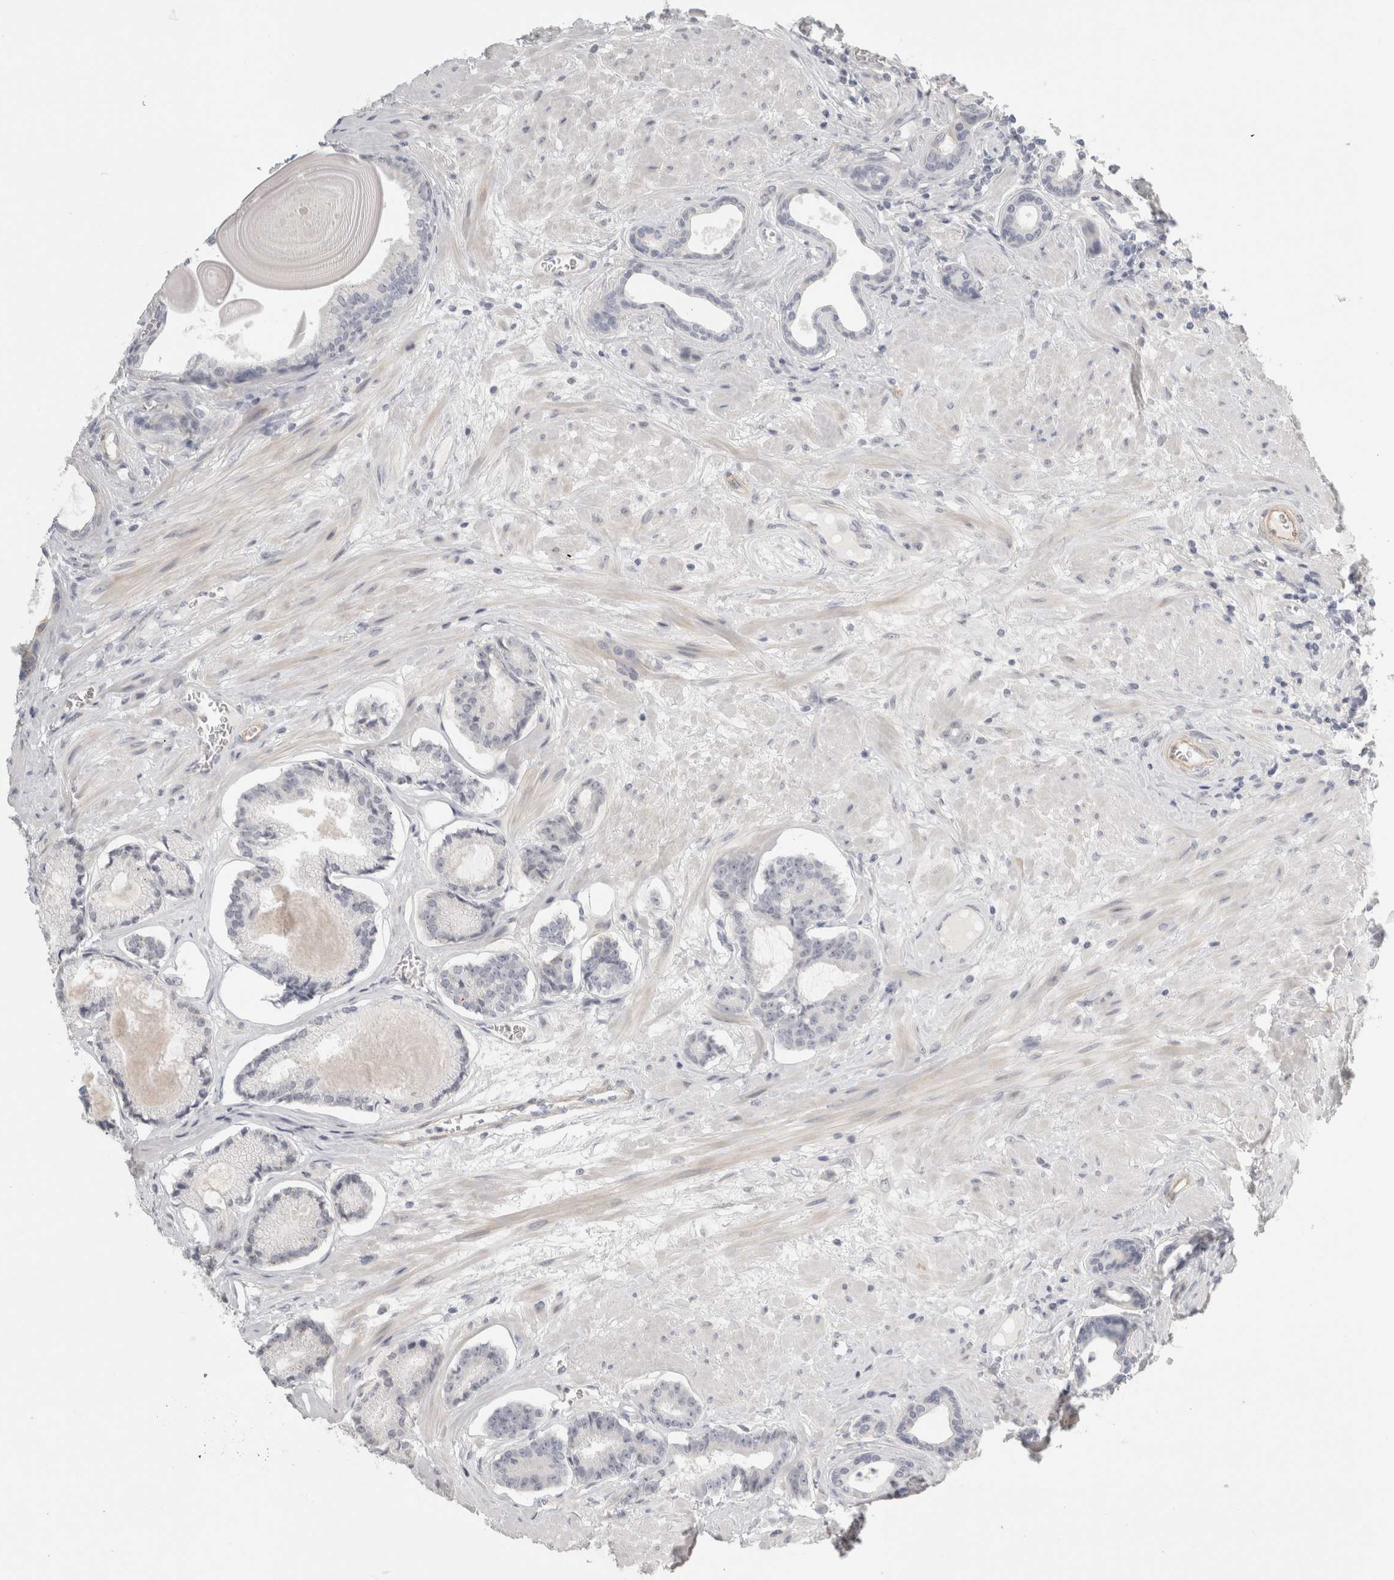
{"staining": {"intensity": "negative", "quantity": "none", "location": "none"}, "tissue": "prostate cancer", "cell_type": "Tumor cells", "image_type": "cancer", "snomed": [{"axis": "morphology", "description": "Adenocarcinoma, Low grade"}, {"axis": "topography", "description": "Prostate"}], "caption": "Prostate cancer stained for a protein using IHC displays no expression tumor cells.", "gene": "FBLIM1", "patient": {"sex": "male", "age": 60}}